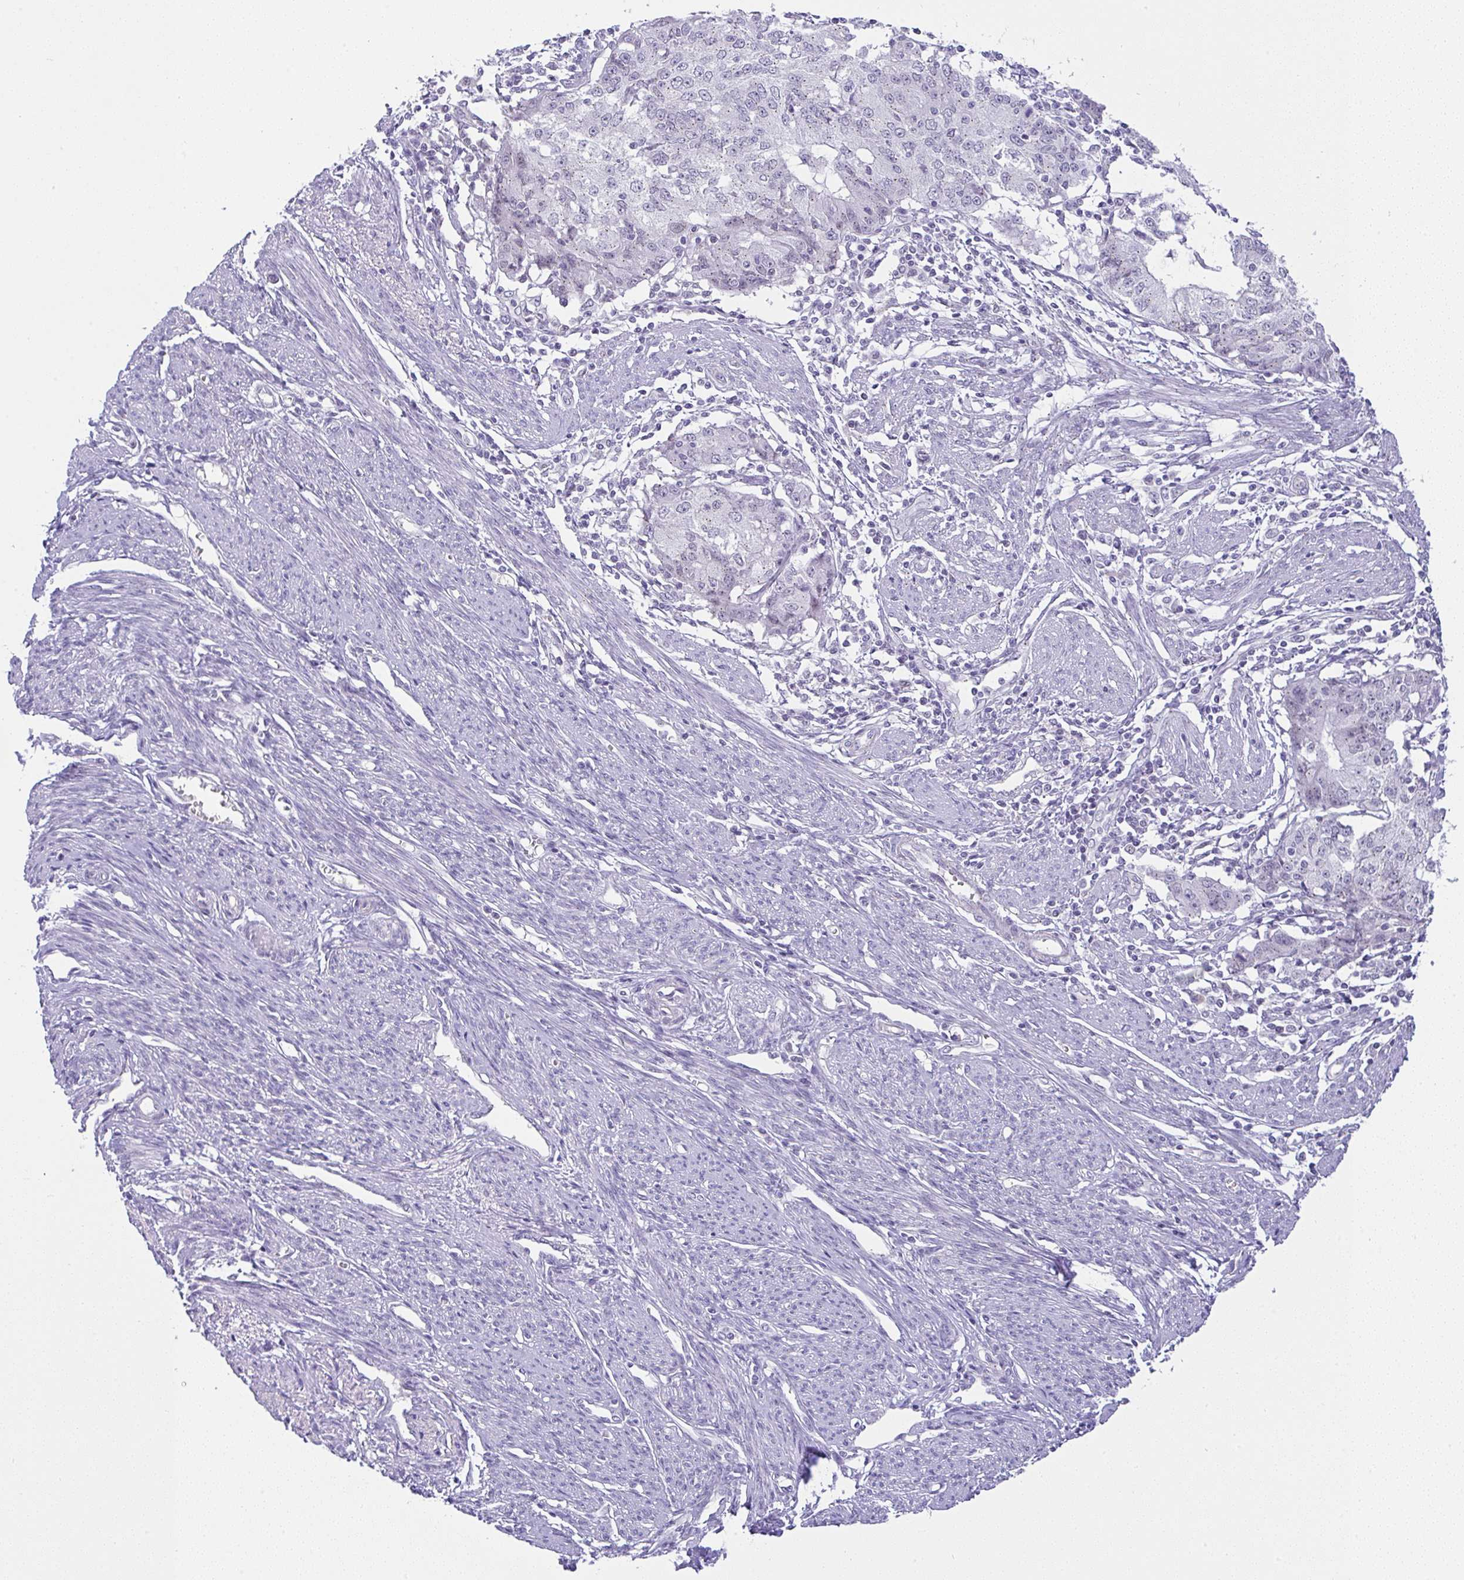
{"staining": {"intensity": "negative", "quantity": "none", "location": "none"}, "tissue": "endometrial cancer", "cell_type": "Tumor cells", "image_type": "cancer", "snomed": [{"axis": "morphology", "description": "Adenocarcinoma, NOS"}, {"axis": "topography", "description": "Endometrium"}], "caption": "This image is of endometrial cancer stained with immunohistochemistry to label a protein in brown with the nuclei are counter-stained blue. There is no positivity in tumor cells.", "gene": "FAM177A1", "patient": {"sex": "female", "age": 56}}